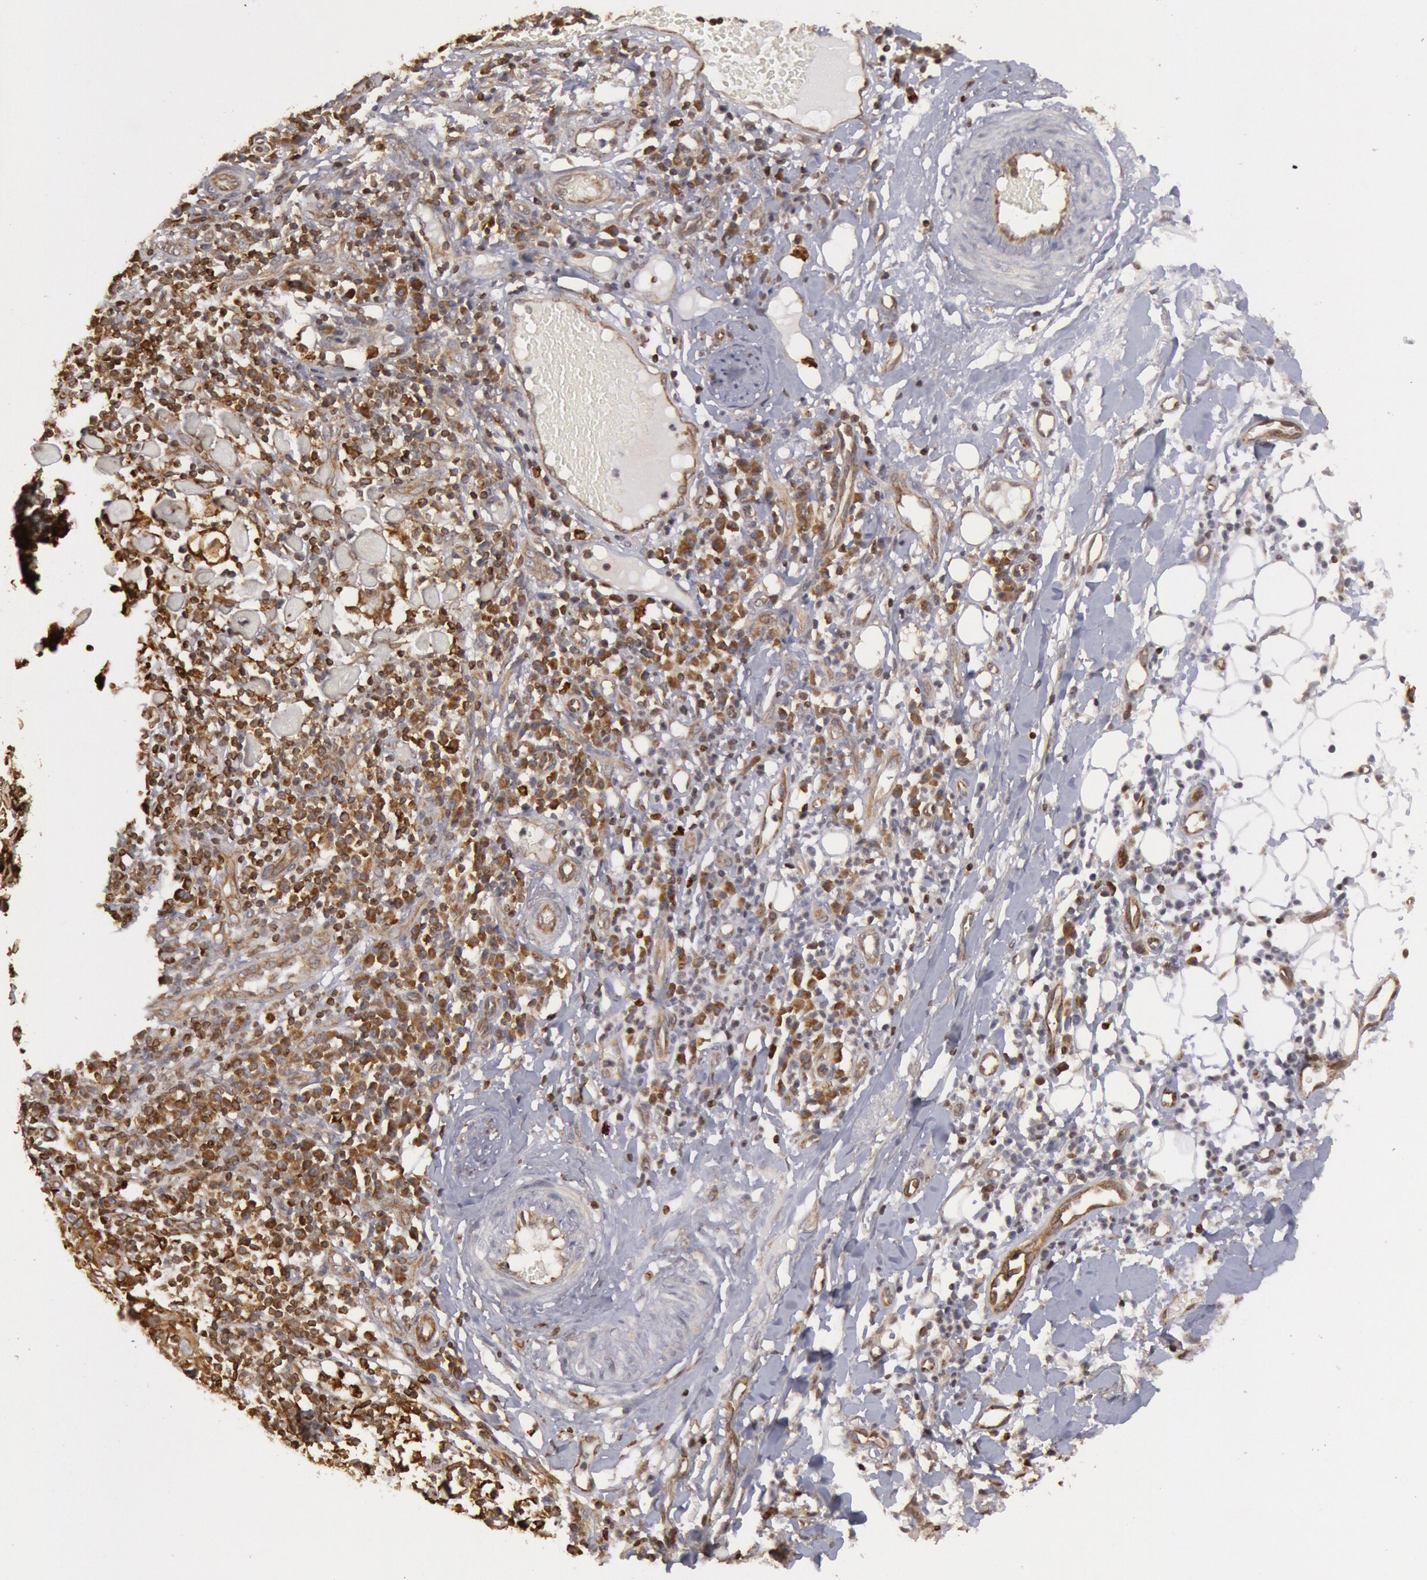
{"staining": {"intensity": "moderate", "quantity": ">75%", "location": "cytoplasmic/membranous"}, "tissue": "skin cancer", "cell_type": "Tumor cells", "image_type": "cancer", "snomed": [{"axis": "morphology", "description": "Squamous cell carcinoma, NOS"}, {"axis": "topography", "description": "Skin"}], "caption": "Immunohistochemistry (IHC) of skin cancer displays medium levels of moderate cytoplasmic/membranous staining in approximately >75% of tumor cells.", "gene": "TAP2", "patient": {"sex": "female", "age": 89}}